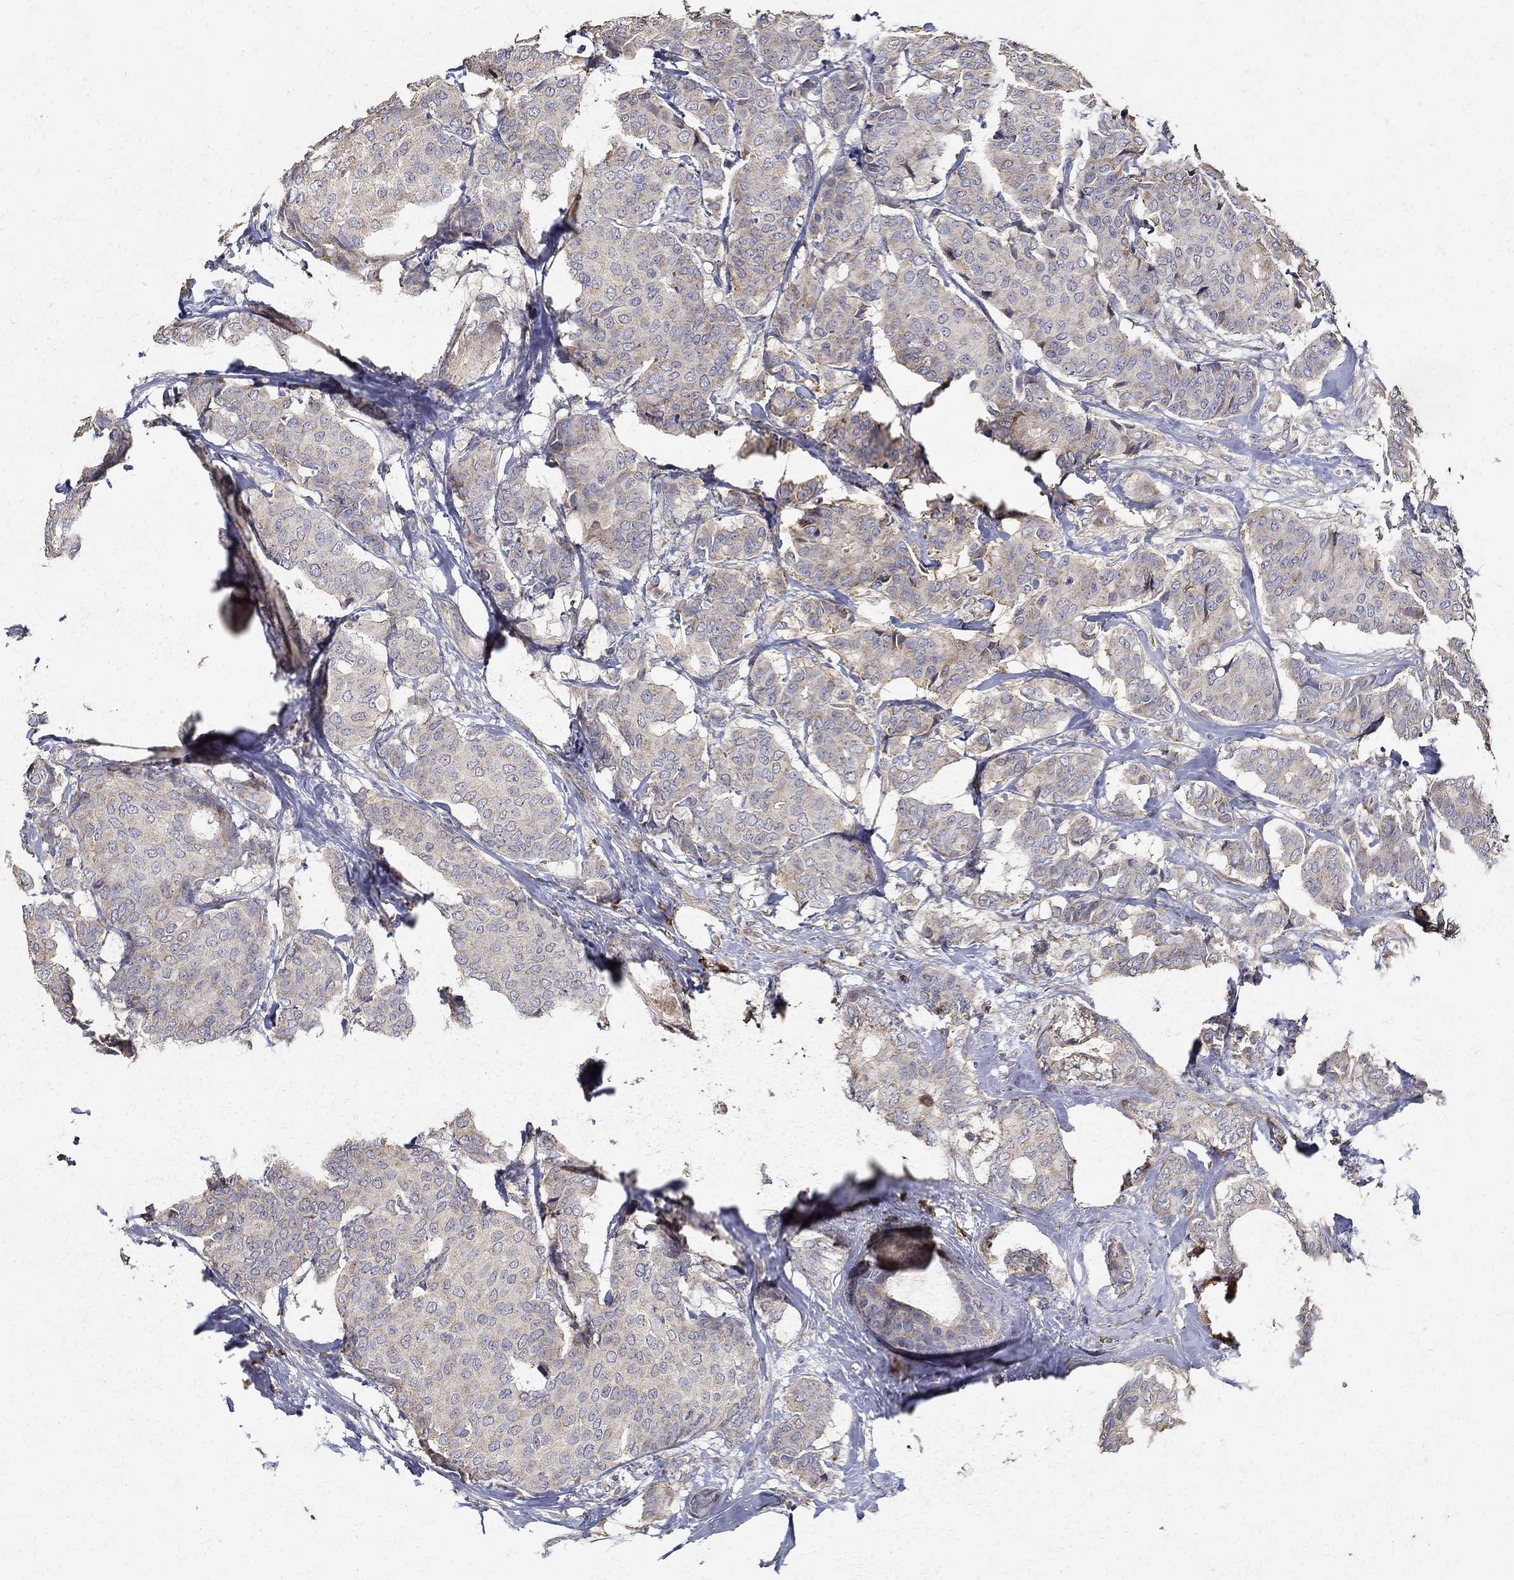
{"staining": {"intensity": "weak", "quantity": "<25%", "location": "cytoplasmic/membranous"}, "tissue": "breast cancer", "cell_type": "Tumor cells", "image_type": "cancer", "snomed": [{"axis": "morphology", "description": "Duct carcinoma"}, {"axis": "topography", "description": "Breast"}], "caption": "Immunohistochemistry micrograph of neoplastic tissue: invasive ductal carcinoma (breast) stained with DAB reveals no significant protein staining in tumor cells.", "gene": "EMILIN3", "patient": {"sex": "female", "age": 75}}